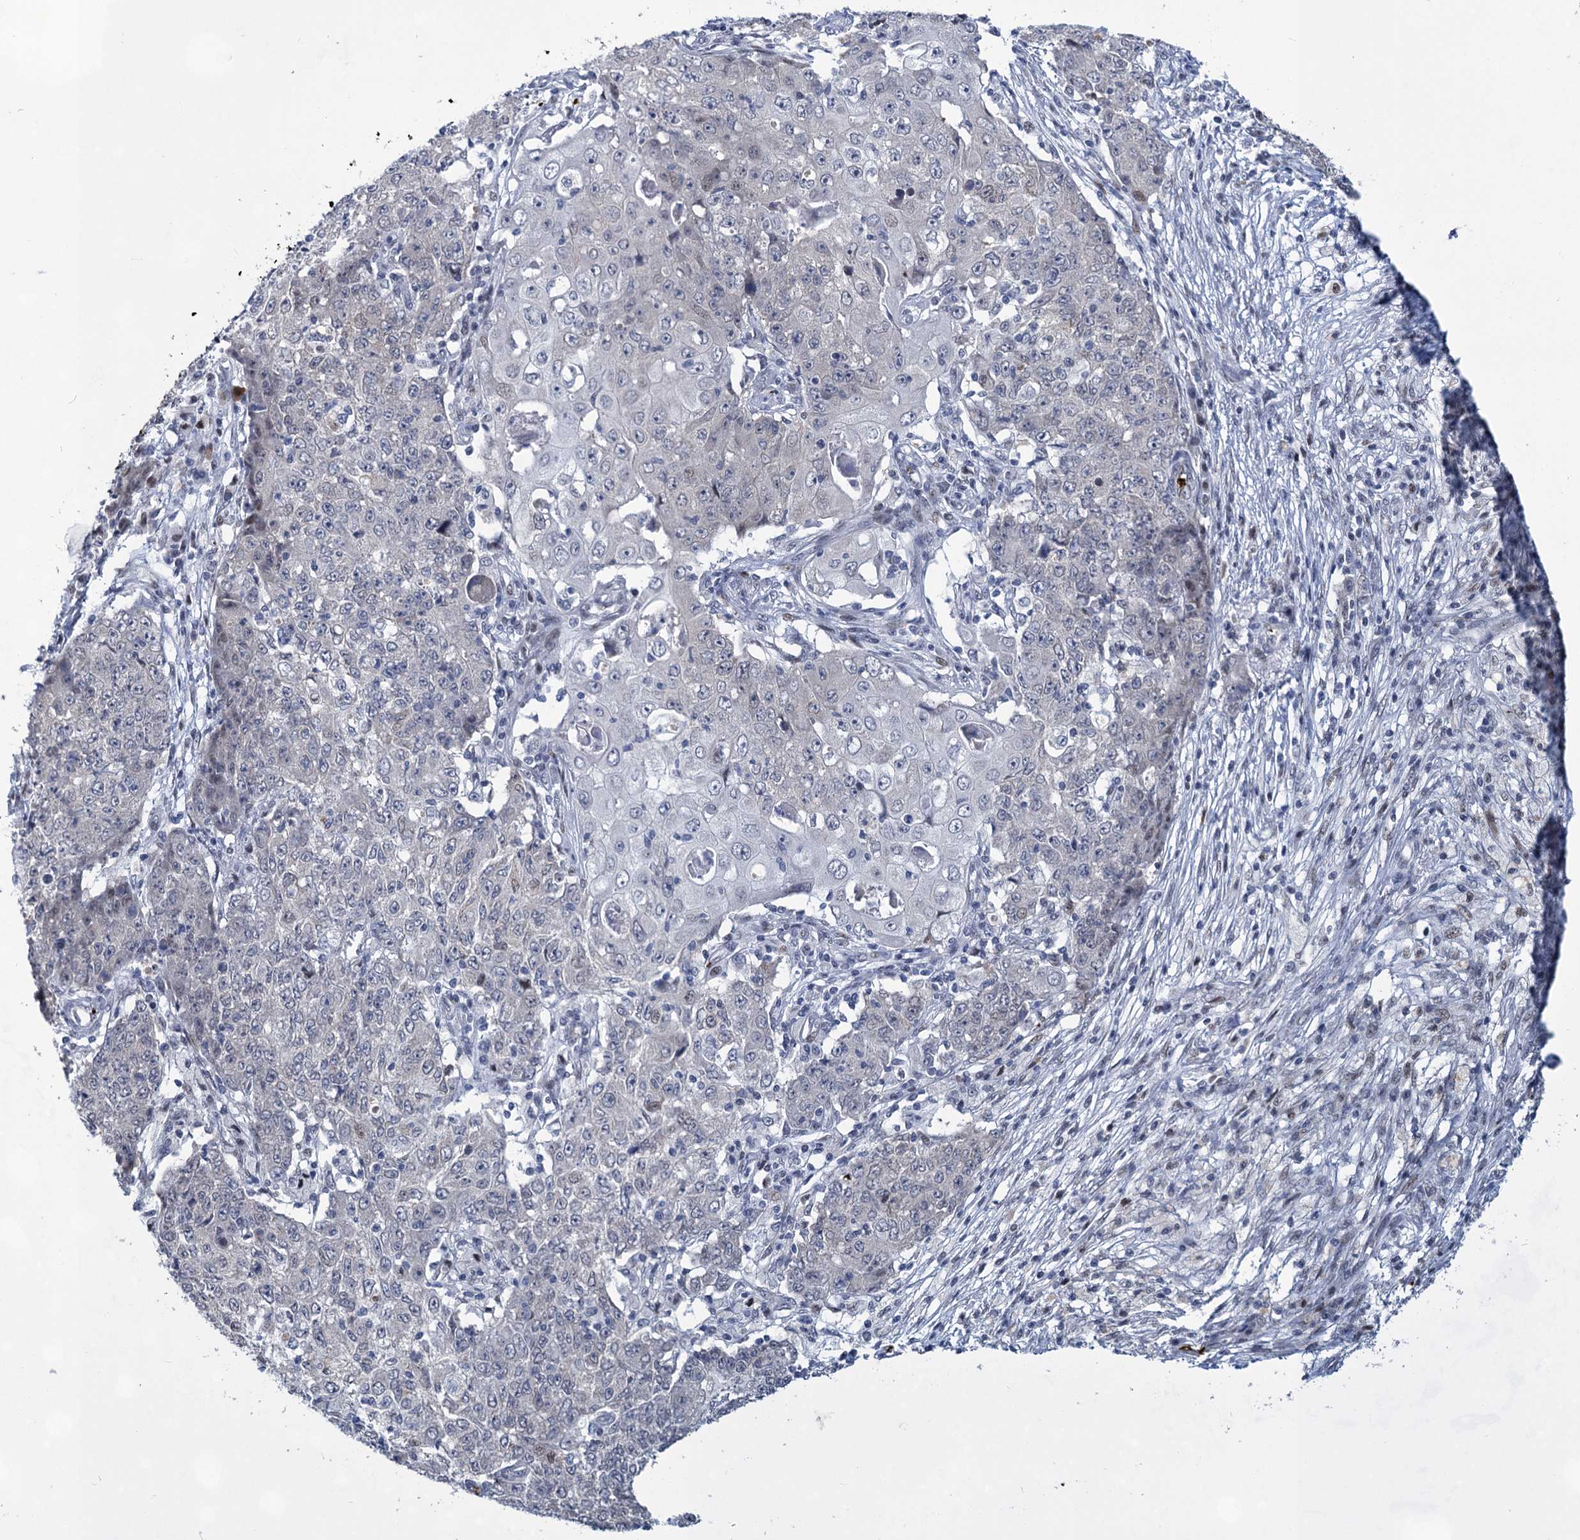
{"staining": {"intensity": "negative", "quantity": "none", "location": "none"}, "tissue": "ovarian cancer", "cell_type": "Tumor cells", "image_type": "cancer", "snomed": [{"axis": "morphology", "description": "Carcinoma, endometroid"}, {"axis": "topography", "description": "Ovary"}], "caption": "There is no significant positivity in tumor cells of ovarian cancer (endometroid carcinoma). (DAB (3,3'-diaminobenzidine) IHC with hematoxylin counter stain).", "gene": "MON2", "patient": {"sex": "female", "age": 42}}